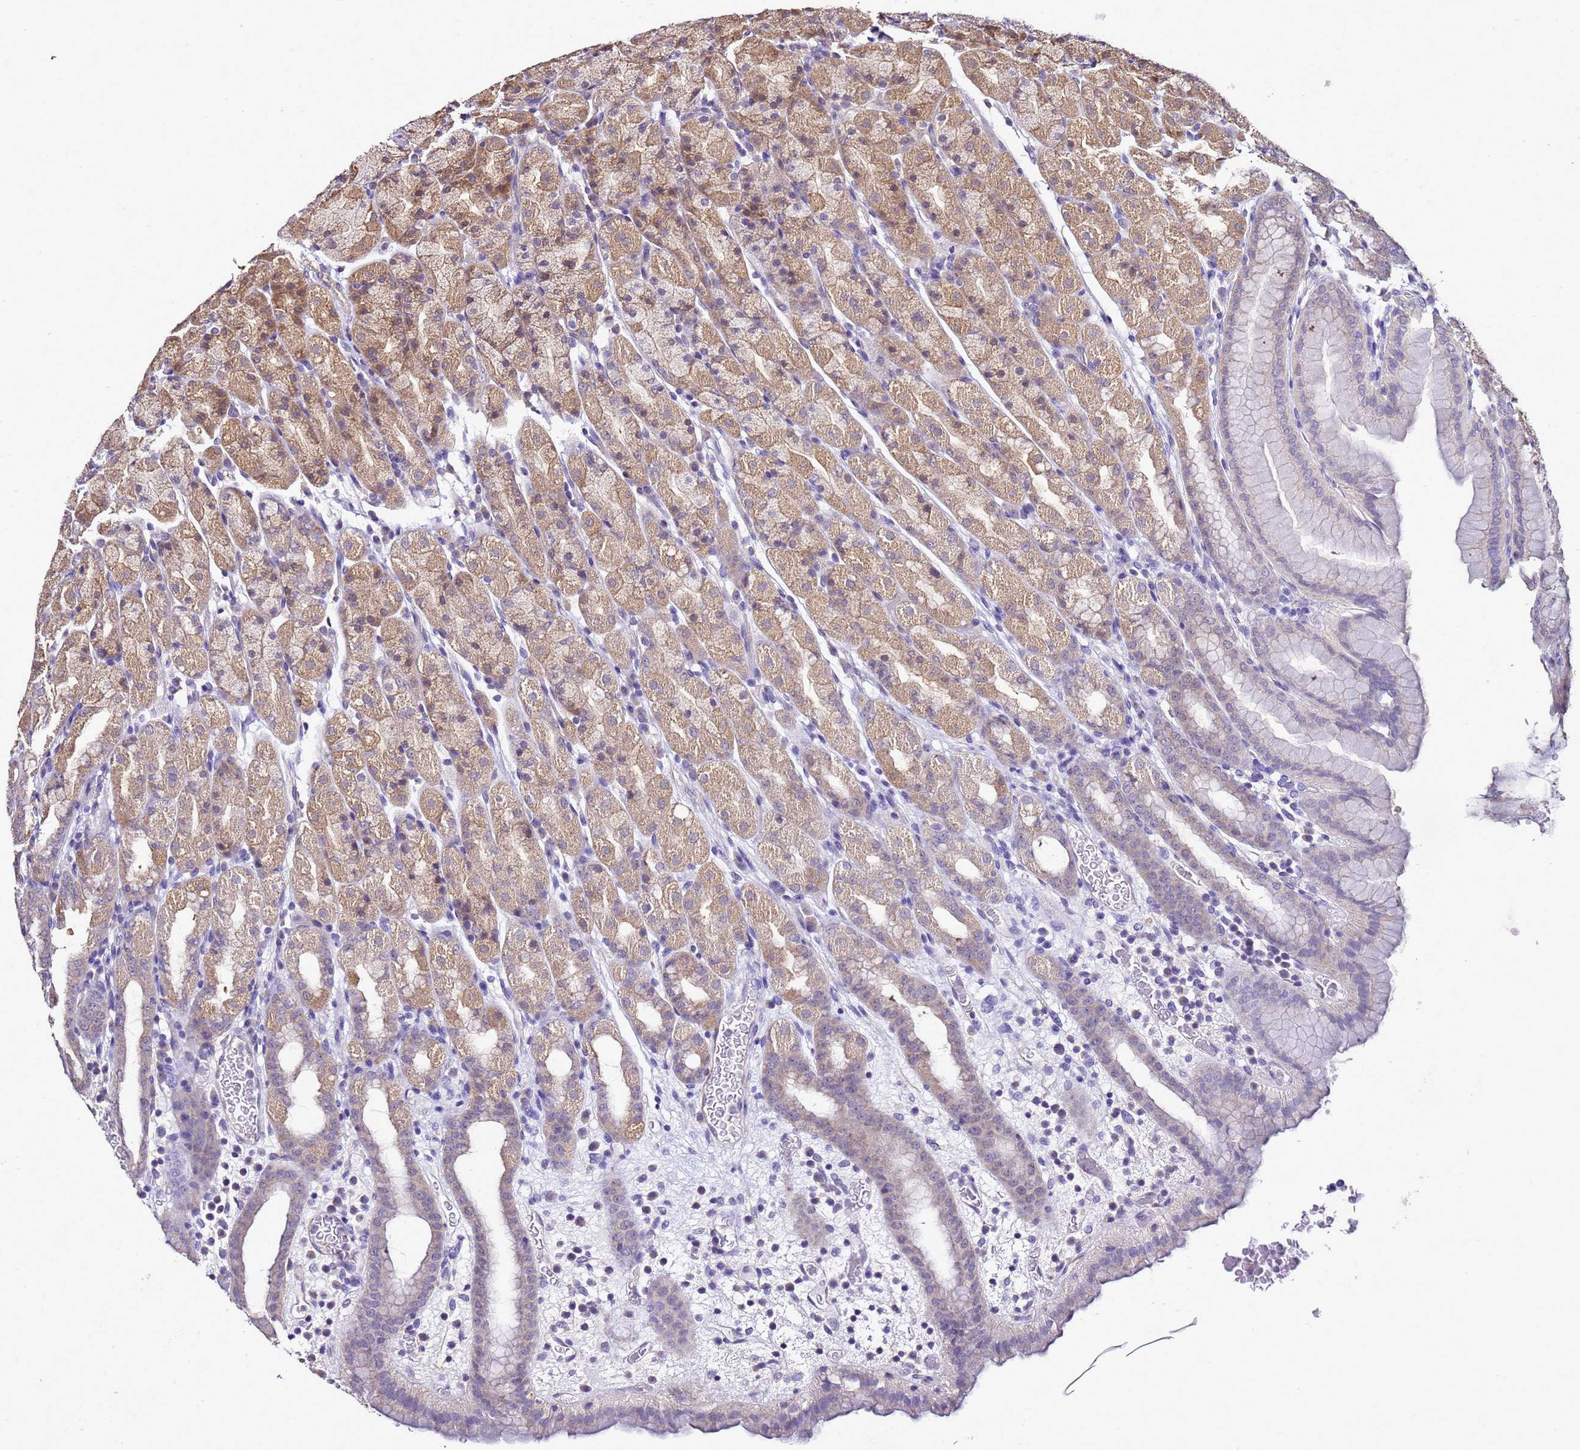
{"staining": {"intensity": "moderate", "quantity": "25%-75%", "location": "cytoplasmic/membranous"}, "tissue": "stomach", "cell_type": "Glandular cells", "image_type": "normal", "snomed": [{"axis": "morphology", "description": "Normal tissue, NOS"}, {"axis": "topography", "description": "Stomach, upper"}], "caption": "The histopathology image demonstrates staining of benign stomach, revealing moderate cytoplasmic/membranous protein expression (brown color) within glandular cells. Using DAB (brown) and hematoxylin (blue) stains, captured at high magnification using brightfield microscopy.", "gene": "ENOPH1", "patient": {"sex": "male", "age": 68}}